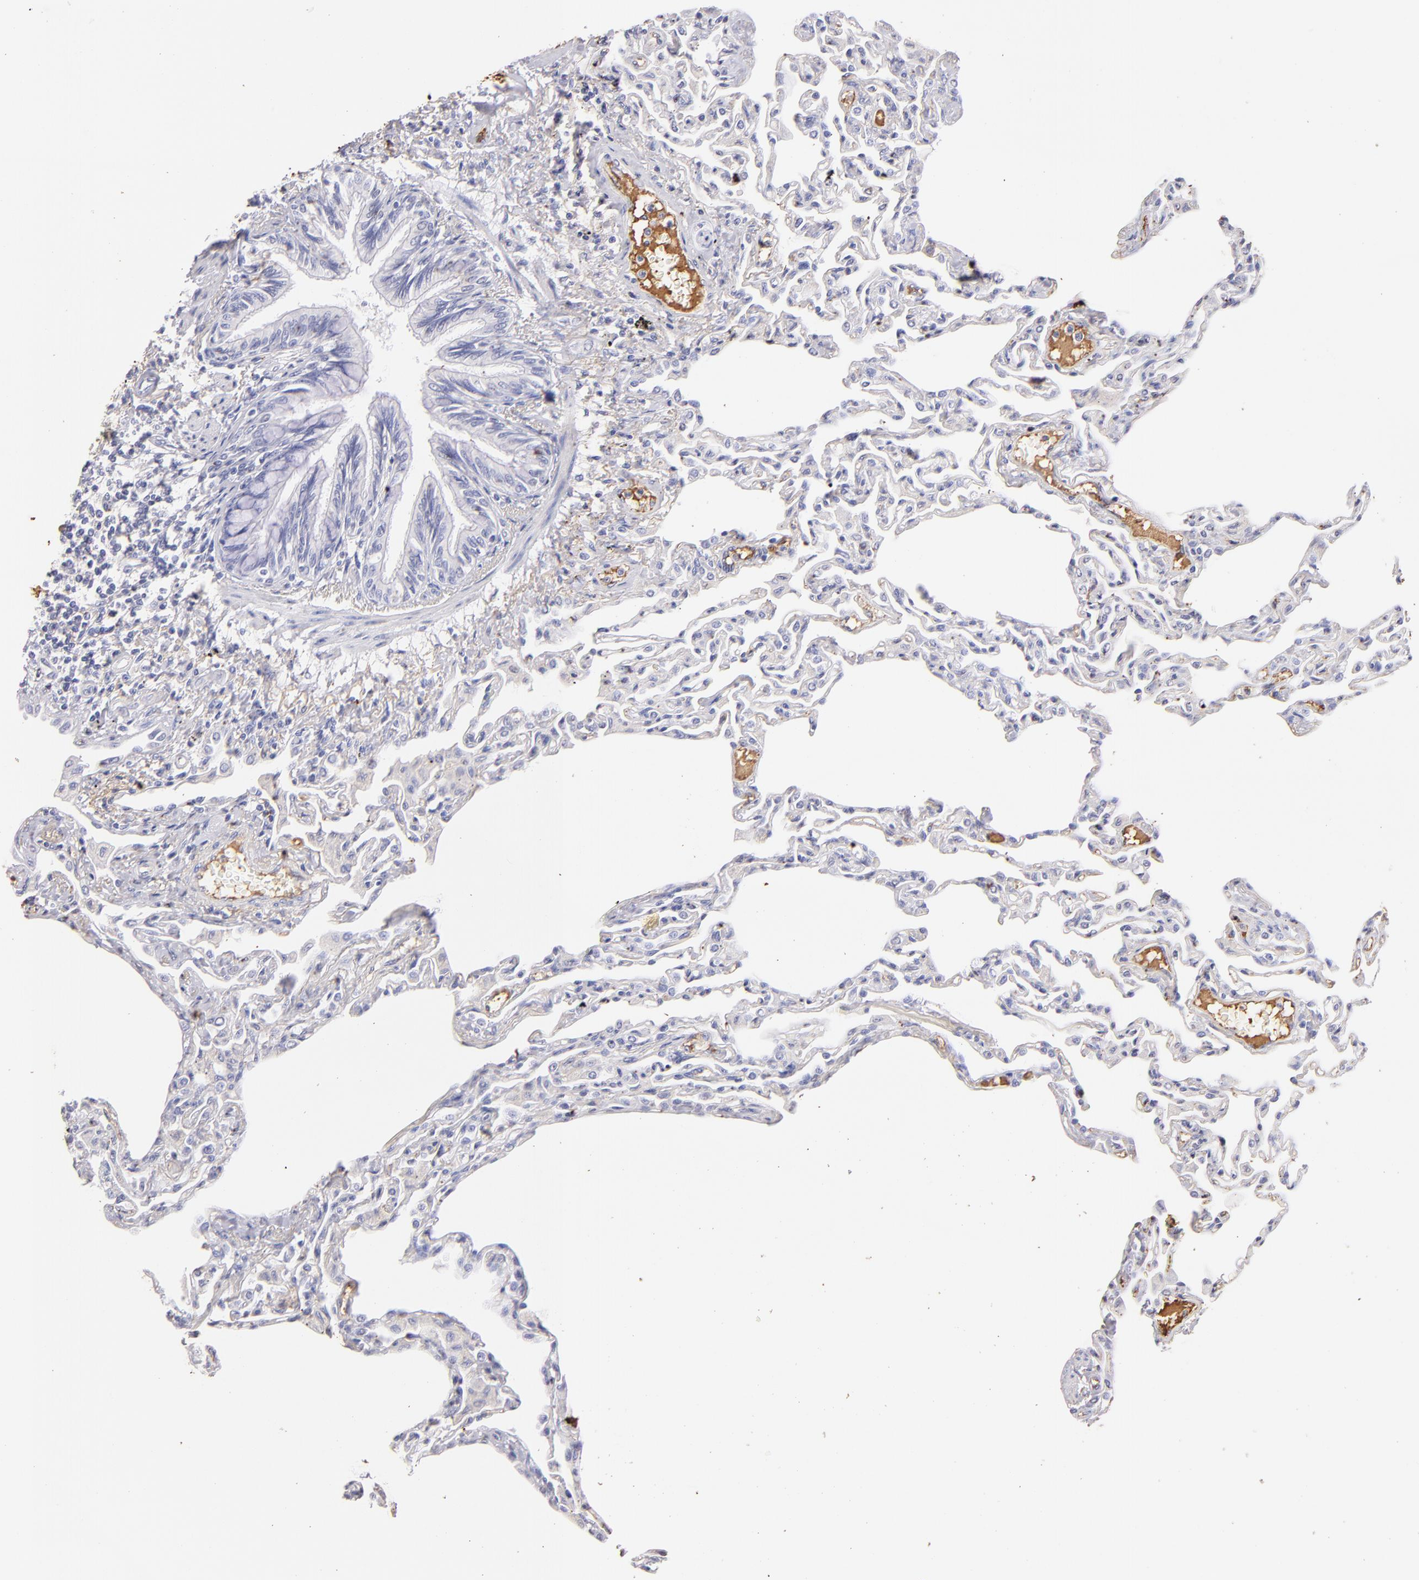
{"staining": {"intensity": "negative", "quantity": "none", "location": "none"}, "tissue": "lung", "cell_type": "Alveolar cells", "image_type": "normal", "snomed": [{"axis": "morphology", "description": "Normal tissue, NOS"}, {"axis": "topography", "description": "Lung"}], "caption": "Immunohistochemistry (IHC) of unremarkable human lung displays no staining in alveolar cells.", "gene": "FGB", "patient": {"sex": "female", "age": 49}}